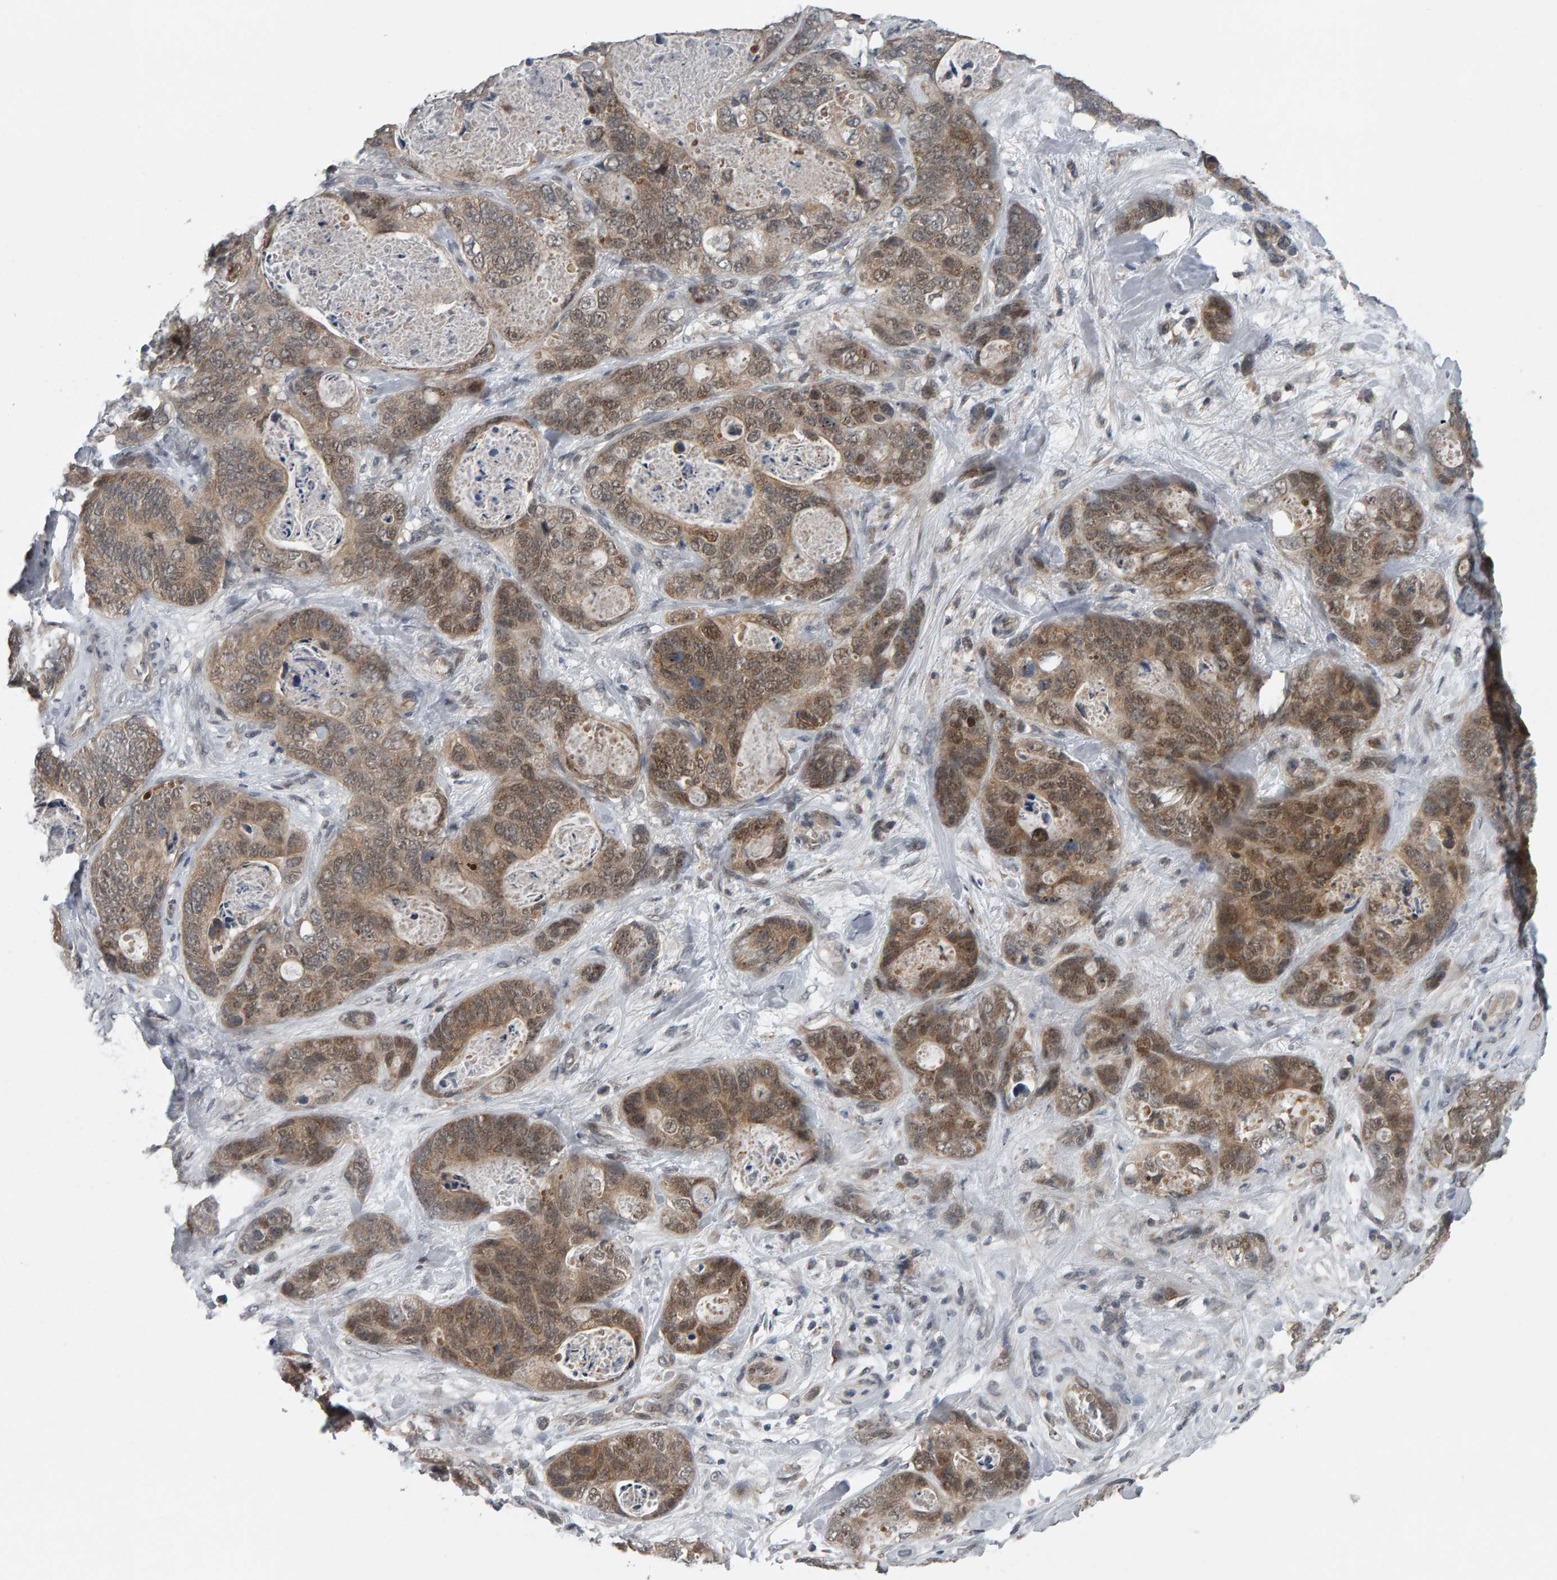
{"staining": {"intensity": "weak", "quantity": "25%-75%", "location": "cytoplasmic/membranous"}, "tissue": "stomach cancer", "cell_type": "Tumor cells", "image_type": "cancer", "snomed": [{"axis": "morphology", "description": "Normal tissue, NOS"}, {"axis": "morphology", "description": "Adenocarcinoma, NOS"}, {"axis": "topography", "description": "Stomach"}], "caption": "Protein expression by IHC shows weak cytoplasmic/membranous positivity in approximately 25%-75% of tumor cells in adenocarcinoma (stomach). (DAB IHC with brightfield microscopy, high magnification).", "gene": "COASY", "patient": {"sex": "female", "age": 89}}